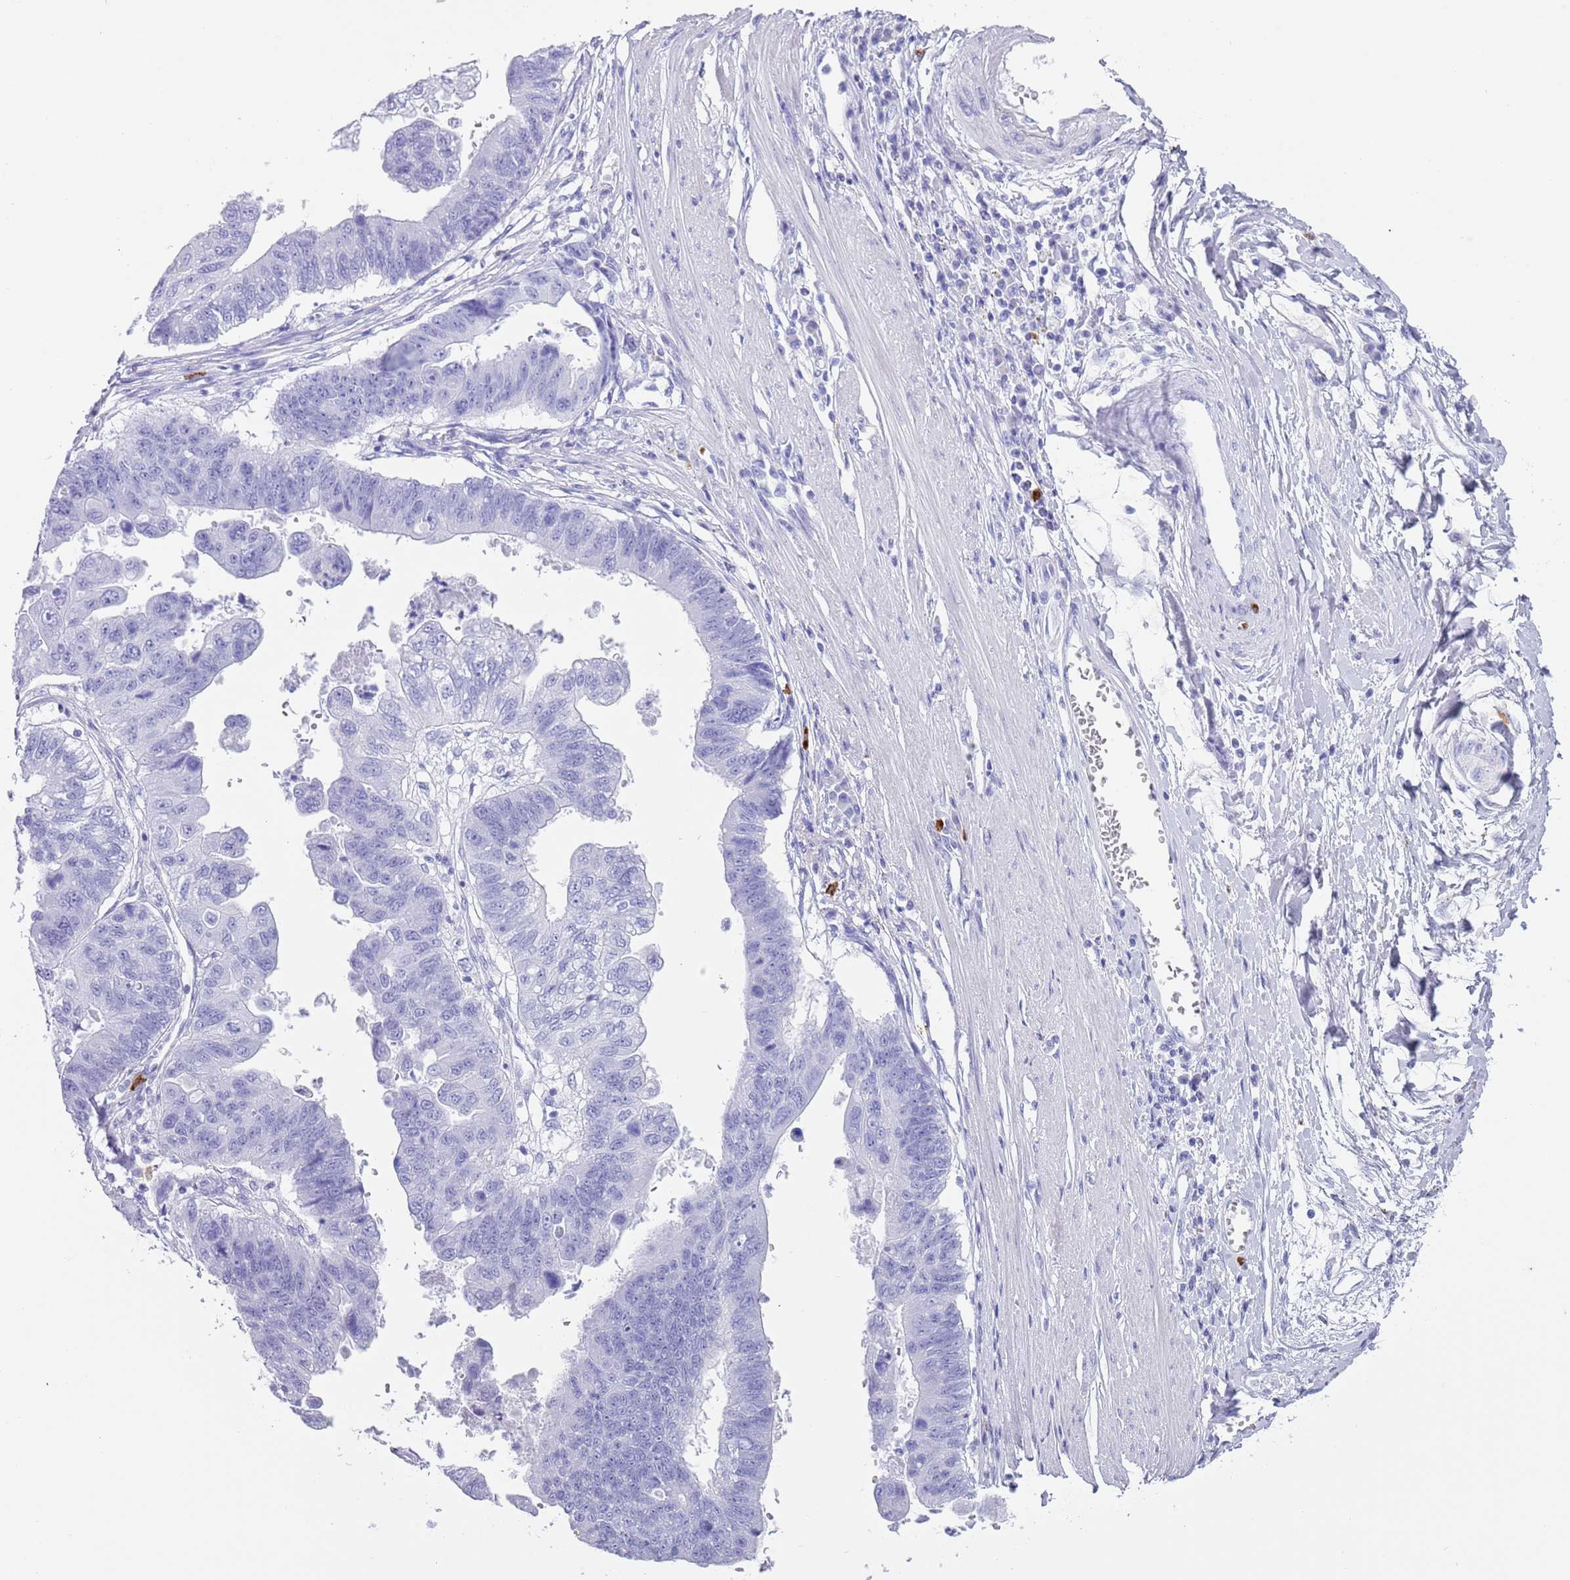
{"staining": {"intensity": "negative", "quantity": "none", "location": "none"}, "tissue": "stomach cancer", "cell_type": "Tumor cells", "image_type": "cancer", "snomed": [{"axis": "morphology", "description": "Adenocarcinoma, NOS"}, {"axis": "topography", "description": "Stomach"}], "caption": "This is an immunohistochemistry photomicrograph of stomach adenocarcinoma. There is no staining in tumor cells.", "gene": "MYADML2", "patient": {"sex": "male", "age": 59}}